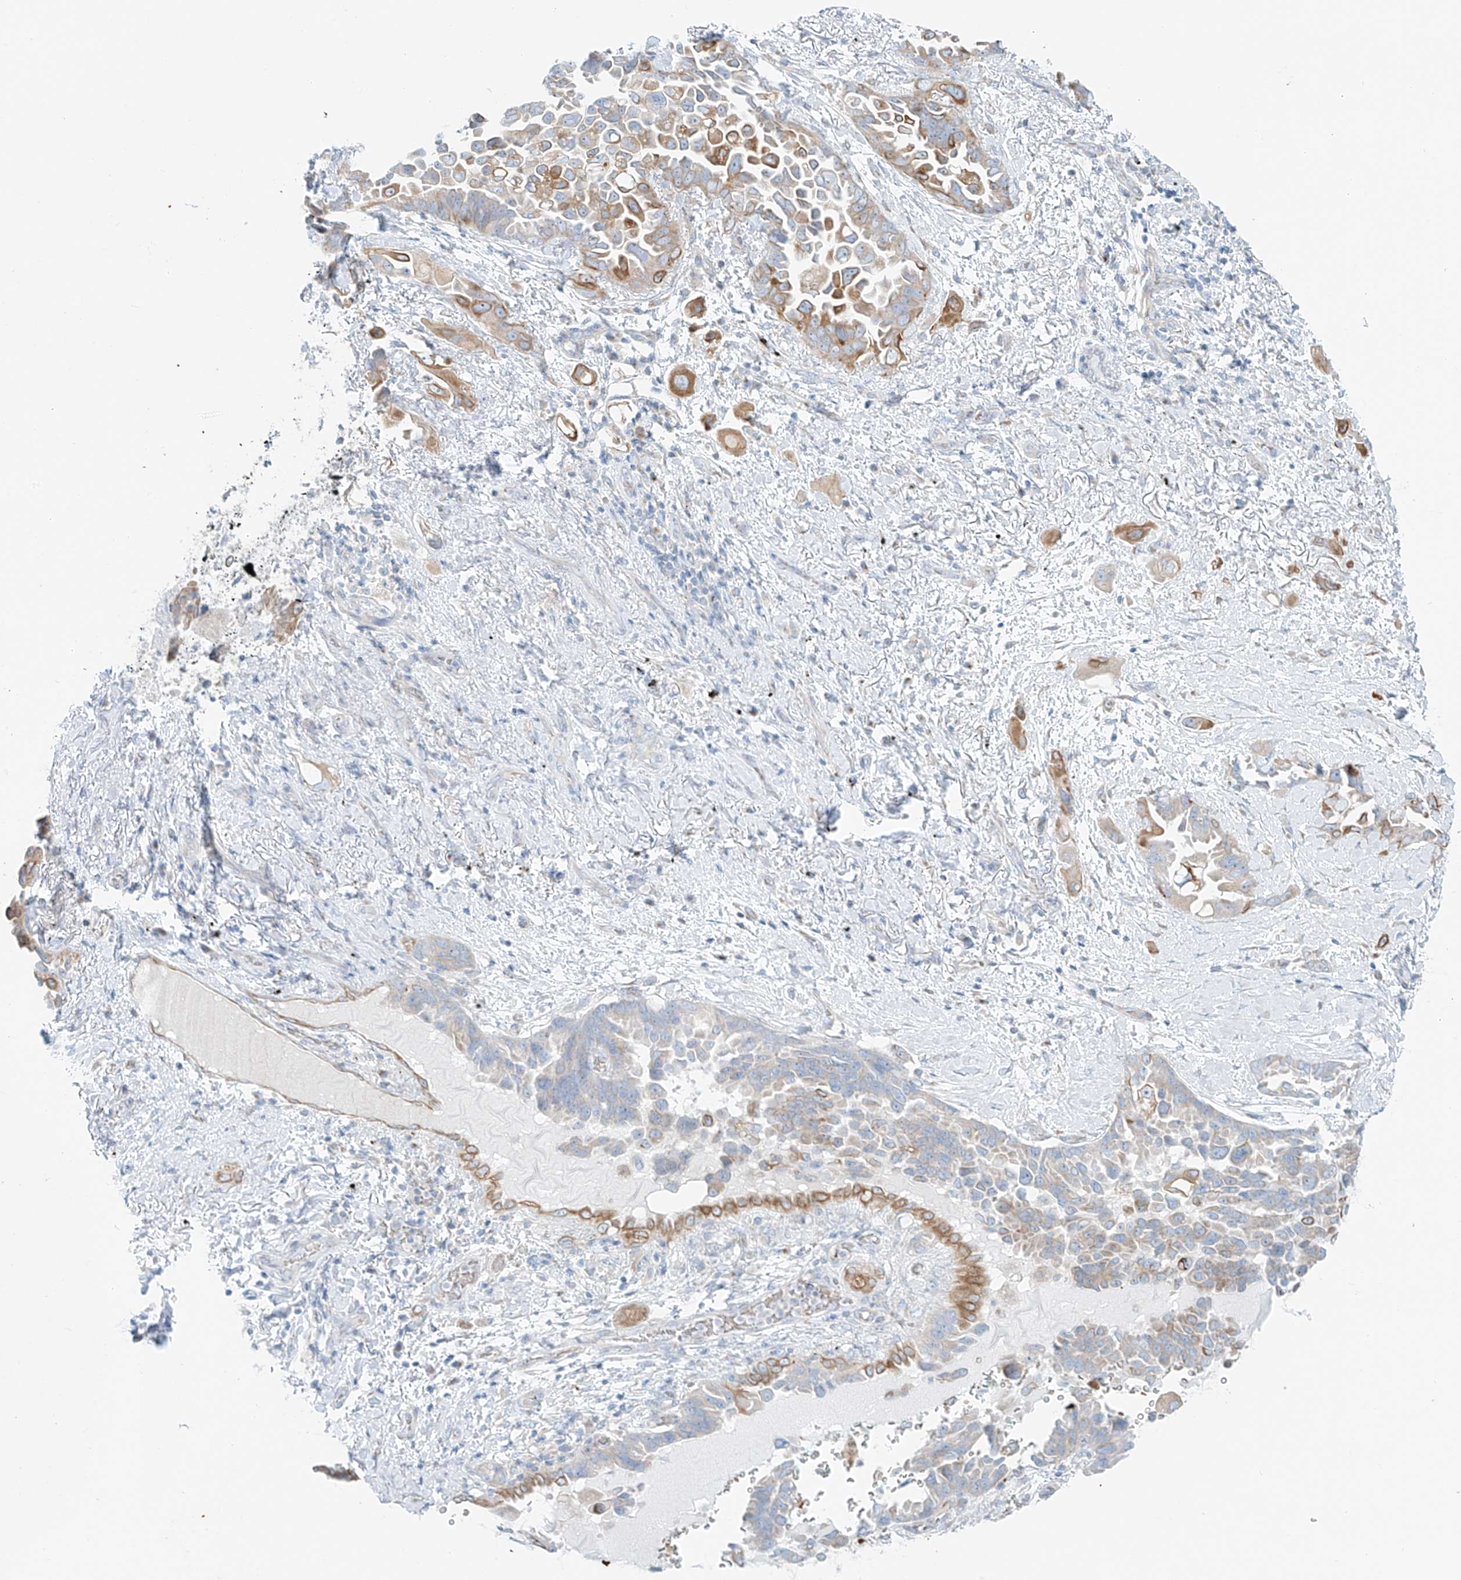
{"staining": {"intensity": "moderate", "quantity": "25%-75%", "location": "cytoplasmic/membranous"}, "tissue": "lung cancer", "cell_type": "Tumor cells", "image_type": "cancer", "snomed": [{"axis": "morphology", "description": "Adenocarcinoma, NOS"}, {"axis": "topography", "description": "Lung"}], "caption": "Protein expression analysis of adenocarcinoma (lung) shows moderate cytoplasmic/membranous positivity in approximately 25%-75% of tumor cells.", "gene": "EIPR1", "patient": {"sex": "female", "age": 67}}